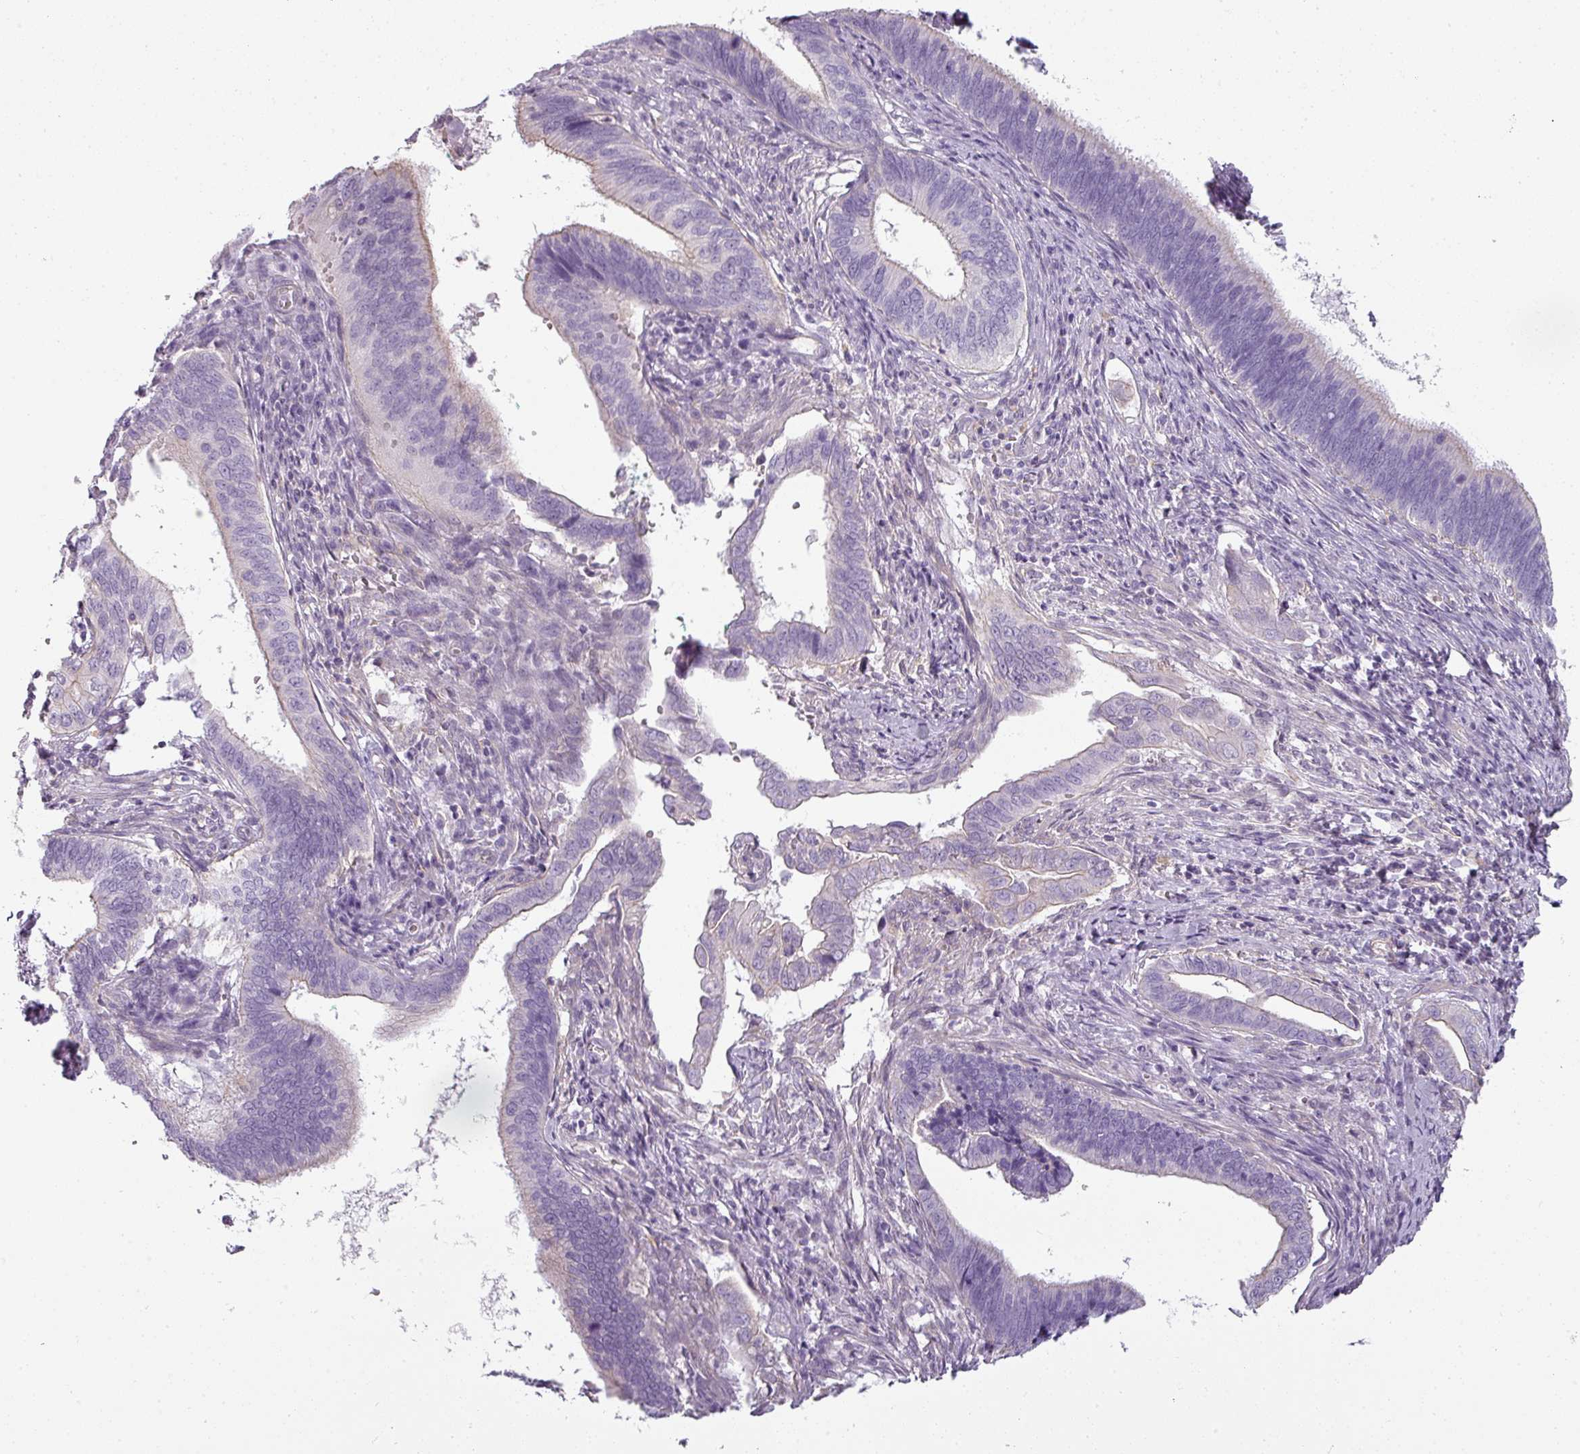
{"staining": {"intensity": "negative", "quantity": "none", "location": "none"}, "tissue": "cervical cancer", "cell_type": "Tumor cells", "image_type": "cancer", "snomed": [{"axis": "morphology", "description": "Adenocarcinoma, NOS"}, {"axis": "topography", "description": "Cervix"}], "caption": "This image is of cervical cancer stained with immunohistochemistry (IHC) to label a protein in brown with the nuclei are counter-stained blue. There is no staining in tumor cells.", "gene": "ASB1", "patient": {"sex": "female", "age": 42}}